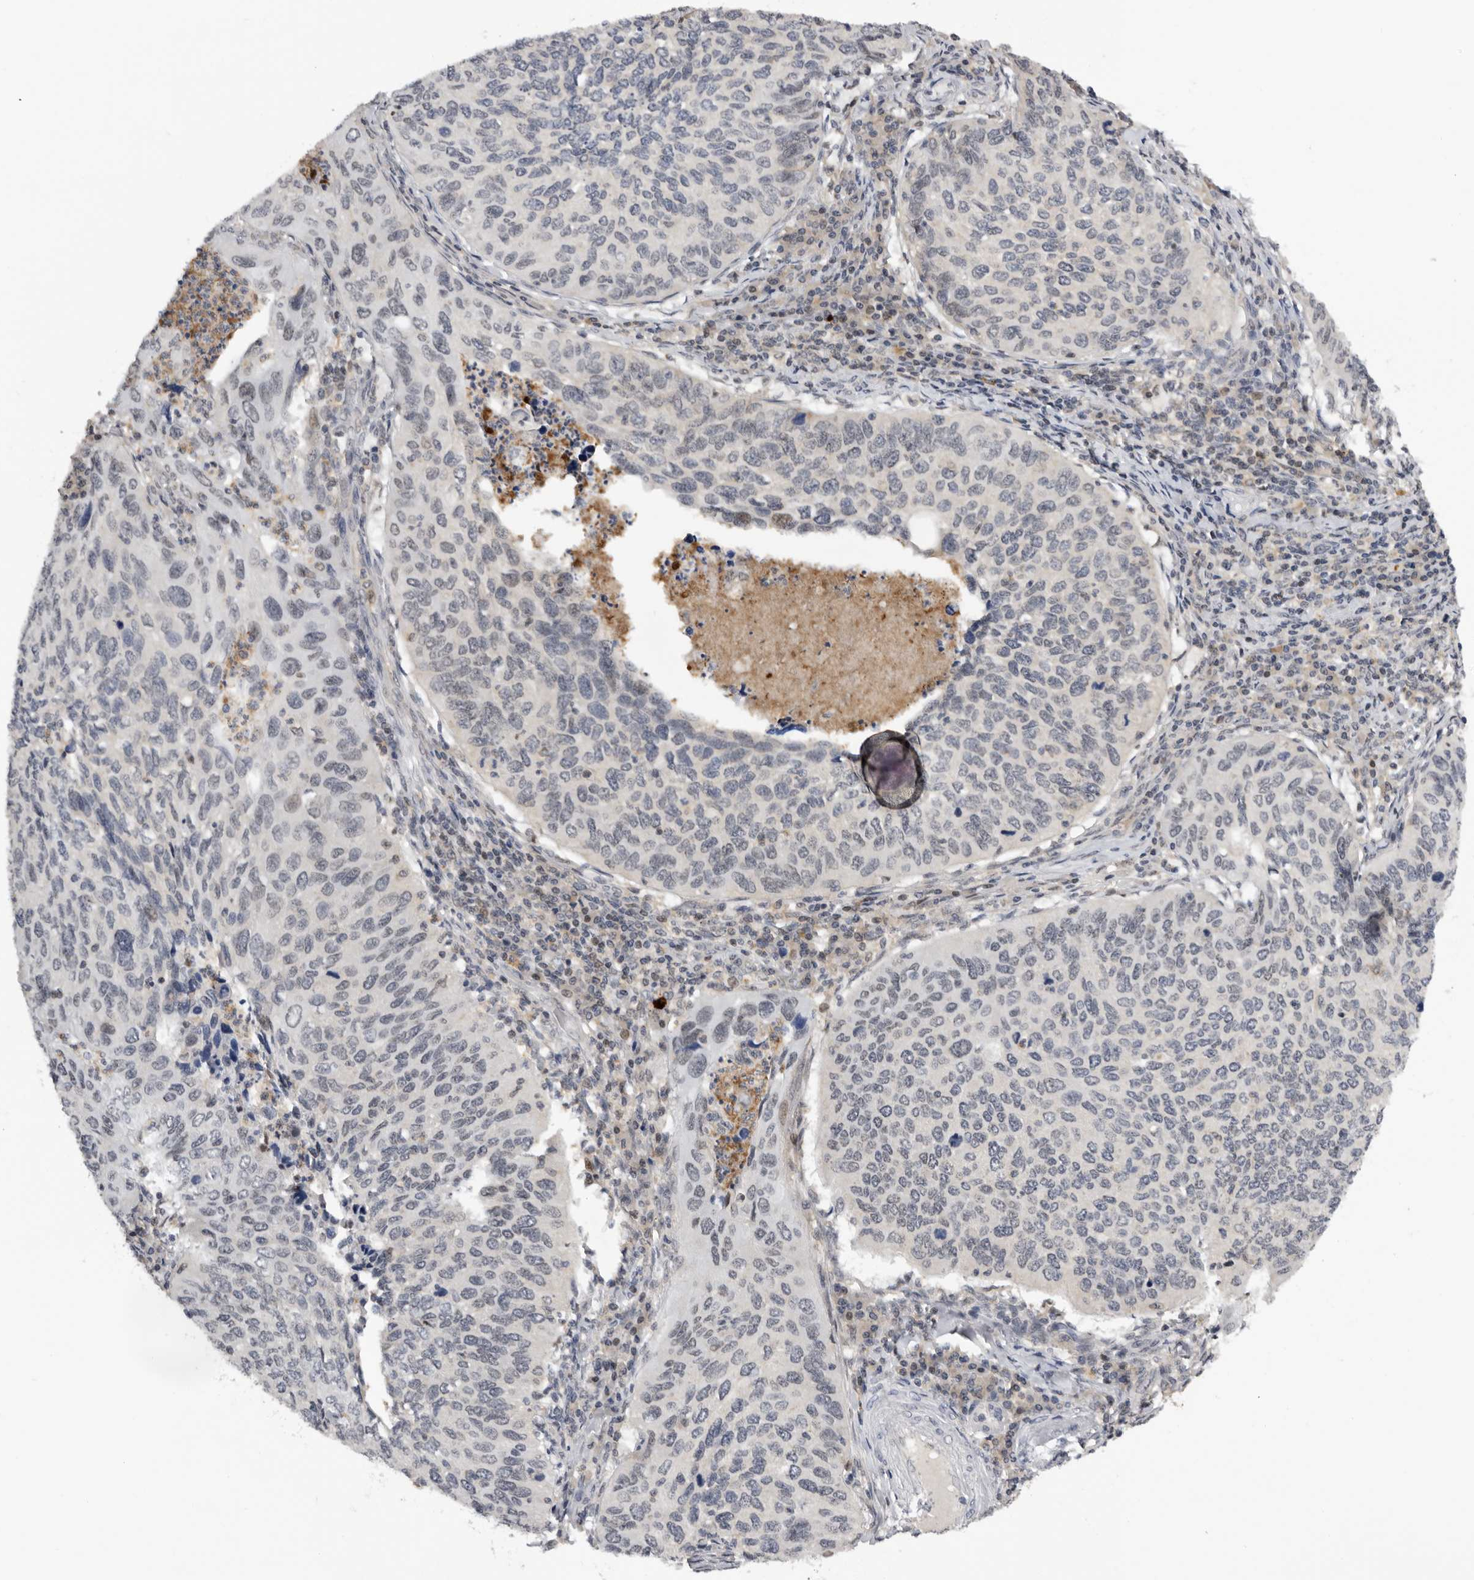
{"staining": {"intensity": "negative", "quantity": "none", "location": "none"}, "tissue": "cervical cancer", "cell_type": "Tumor cells", "image_type": "cancer", "snomed": [{"axis": "morphology", "description": "Squamous cell carcinoma, NOS"}, {"axis": "topography", "description": "Cervix"}], "caption": "Tumor cells are negative for brown protein staining in cervical cancer (squamous cell carcinoma).", "gene": "KIF2B", "patient": {"sex": "female", "age": 38}}